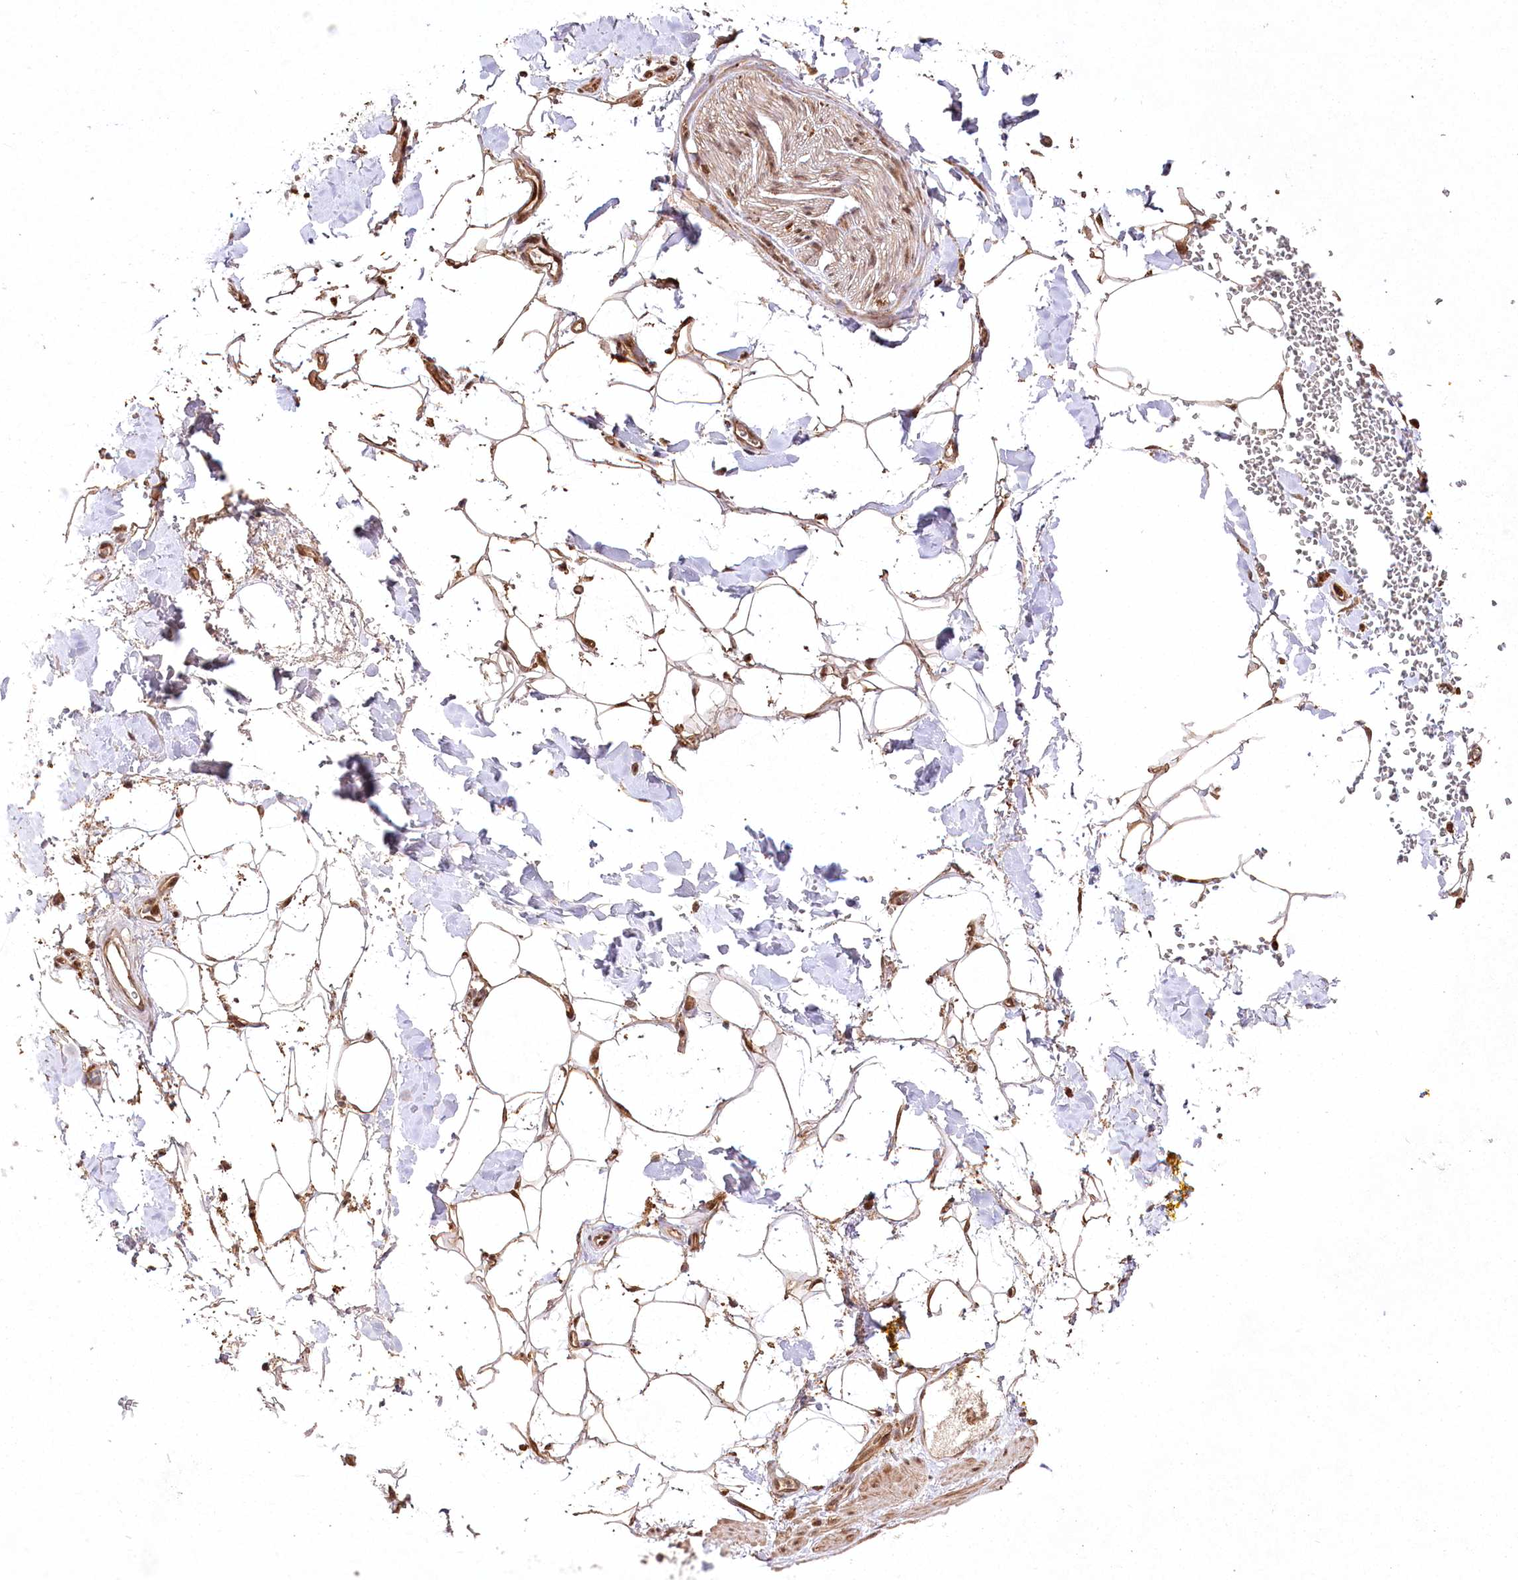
{"staining": {"intensity": "moderate", "quantity": ">75%", "location": "cytoplasmic/membranous,nuclear"}, "tissue": "adipose tissue", "cell_type": "Adipocytes", "image_type": "normal", "snomed": [{"axis": "morphology", "description": "Normal tissue, NOS"}, {"axis": "morphology", "description": "Adenocarcinoma, NOS"}, {"axis": "topography", "description": "Pancreas"}, {"axis": "topography", "description": "Peripheral nerve tissue"}], "caption": "Adipose tissue stained with IHC exhibits moderate cytoplasmic/membranous,nuclear staining in about >75% of adipocytes. (IHC, brightfield microscopy, high magnification).", "gene": "PYROXD1", "patient": {"sex": "male", "age": 59}}